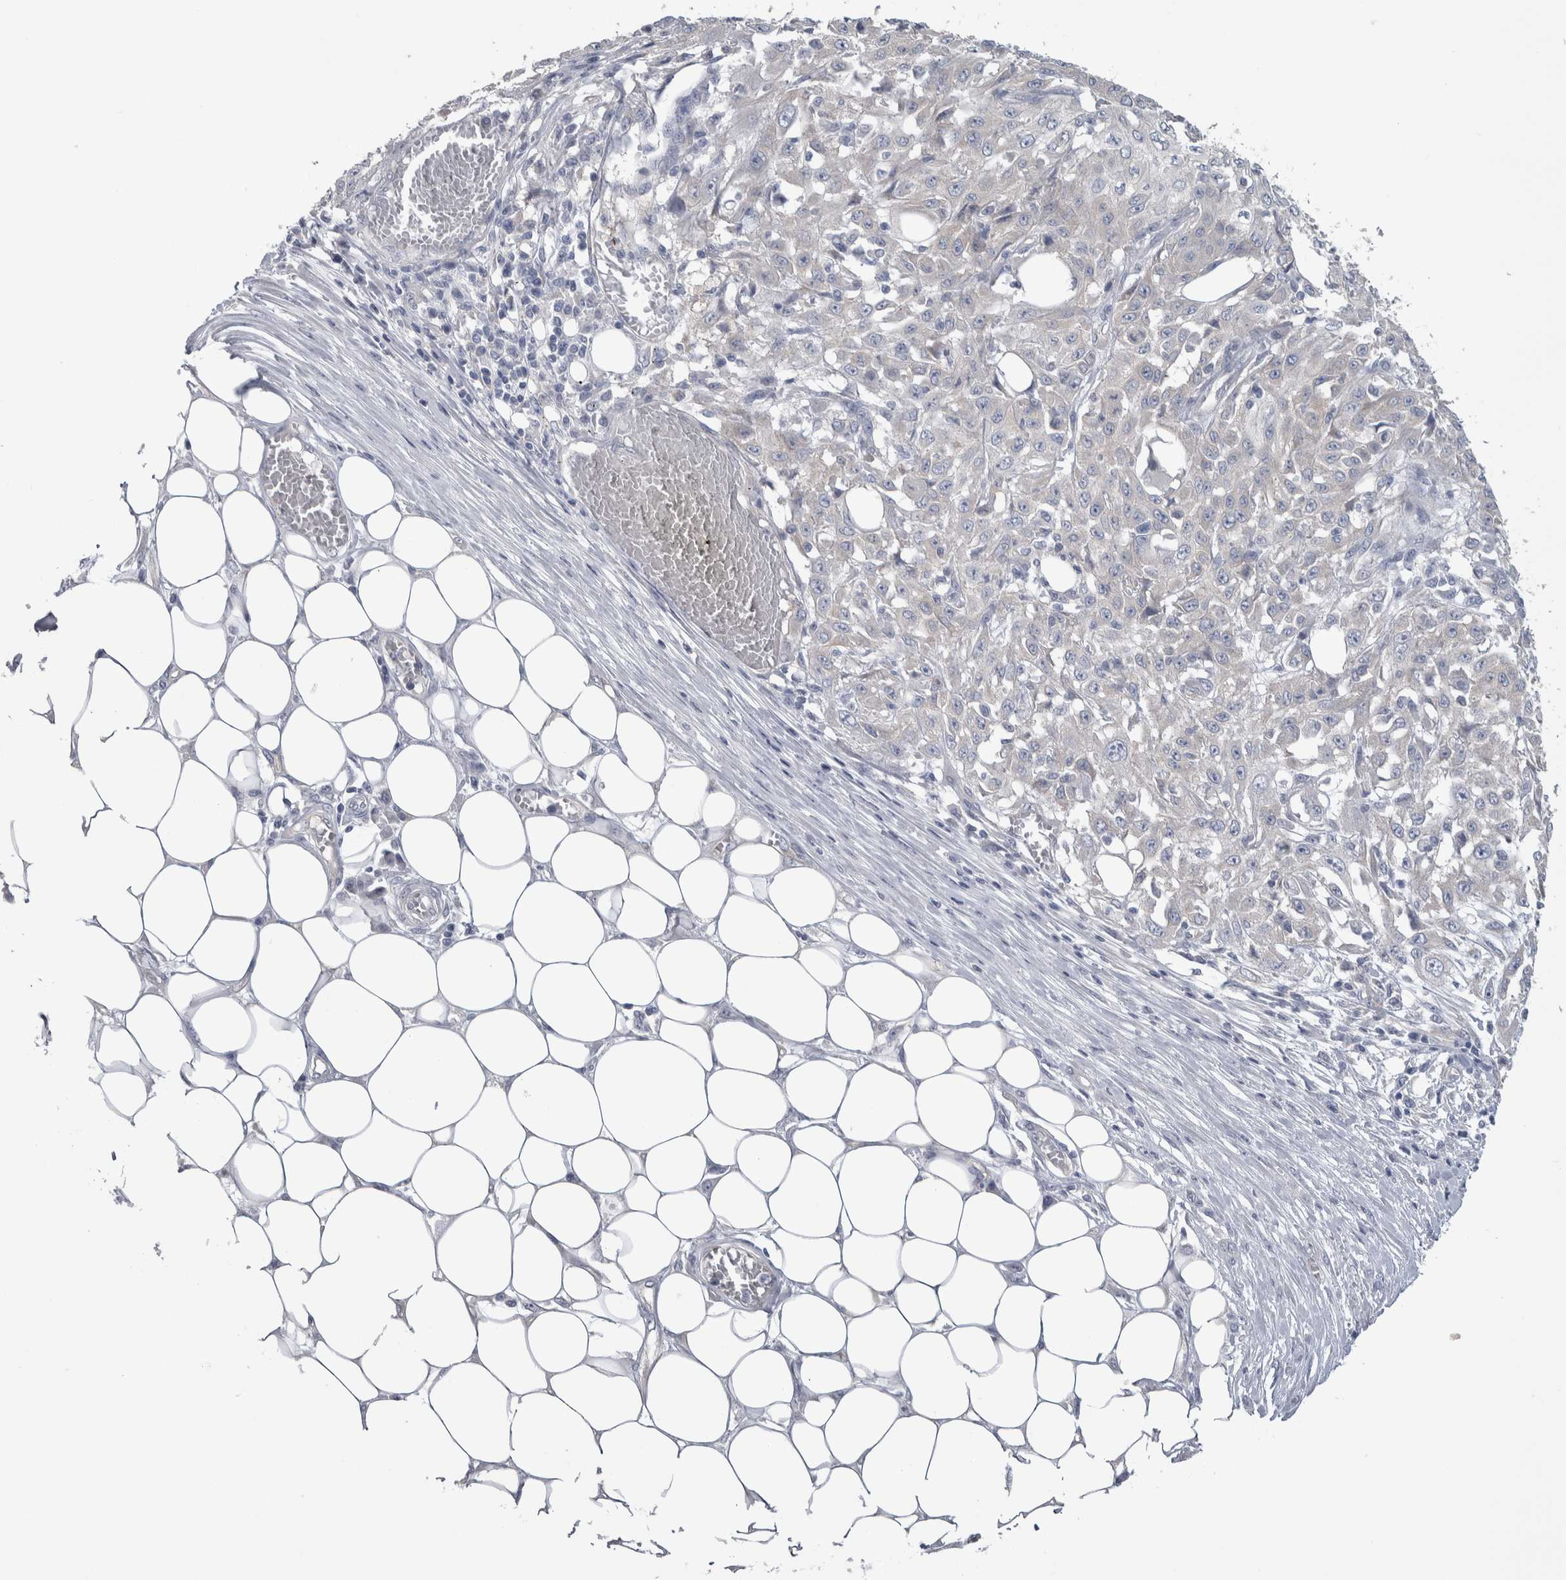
{"staining": {"intensity": "negative", "quantity": "none", "location": "none"}, "tissue": "skin cancer", "cell_type": "Tumor cells", "image_type": "cancer", "snomed": [{"axis": "morphology", "description": "Squamous cell carcinoma, NOS"}, {"axis": "morphology", "description": "Squamous cell carcinoma, metastatic, NOS"}, {"axis": "topography", "description": "Skin"}, {"axis": "topography", "description": "Lymph node"}], "caption": "There is no significant expression in tumor cells of skin metastatic squamous cell carcinoma.", "gene": "GPHN", "patient": {"sex": "male", "age": 75}}